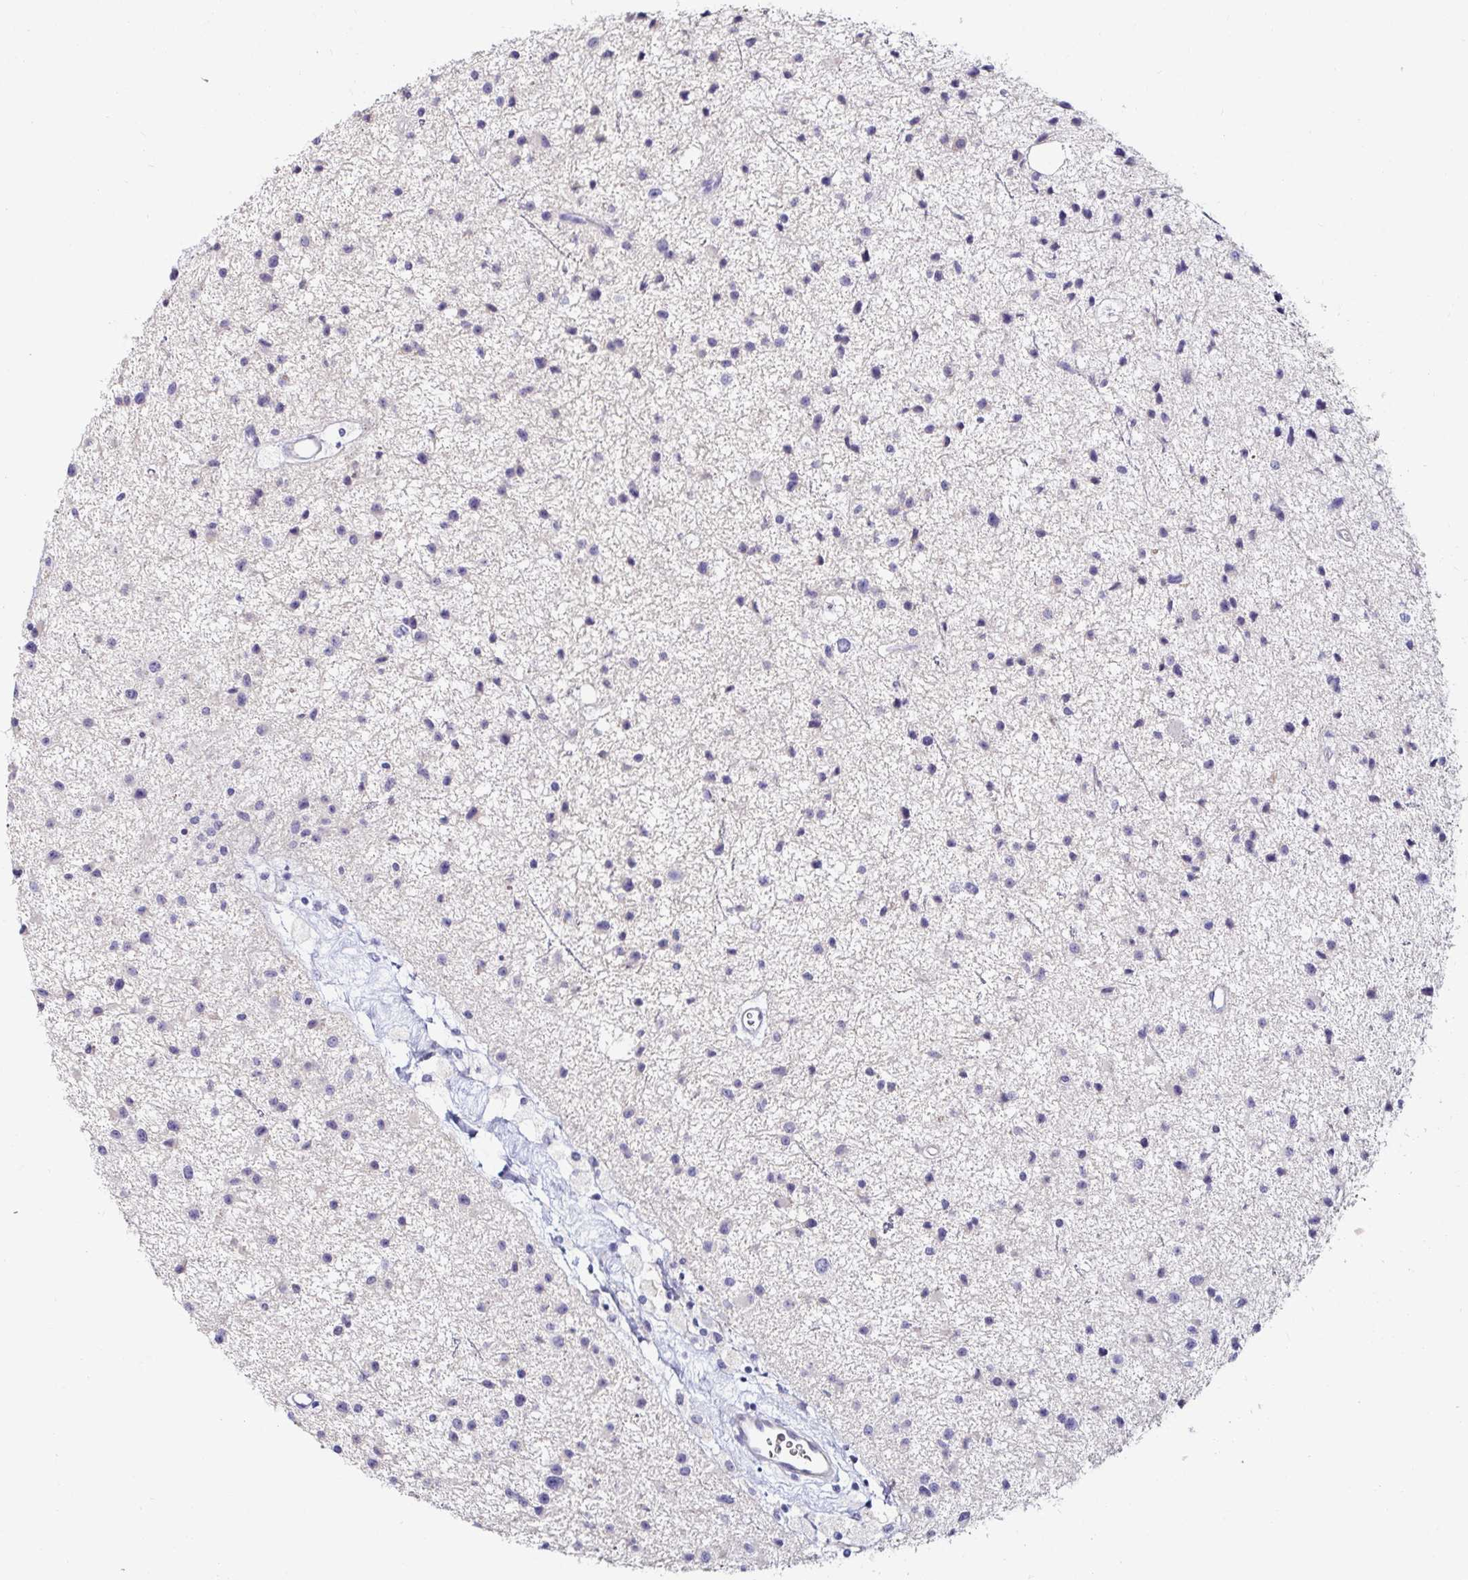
{"staining": {"intensity": "negative", "quantity": "none", "location": "none"}, "tissue": "glioma", "cell_type": "Tumor cells", "image_type": "cancer", "snomed": [{"axis": "morphology", "description": "Glioma, malignant, Low grade"}, {"axis": "topography", "description": "Brain"}], "caption": "High magnification brightfield microscopy of glioma stained with DAB (3,3'-diaminobenzidine) (brown) and counterstained with hematoxylin (blue): tumor cells show no significant staining.", "gene": "C4orf17", "patient": {"sex": "male", "age": 43}}